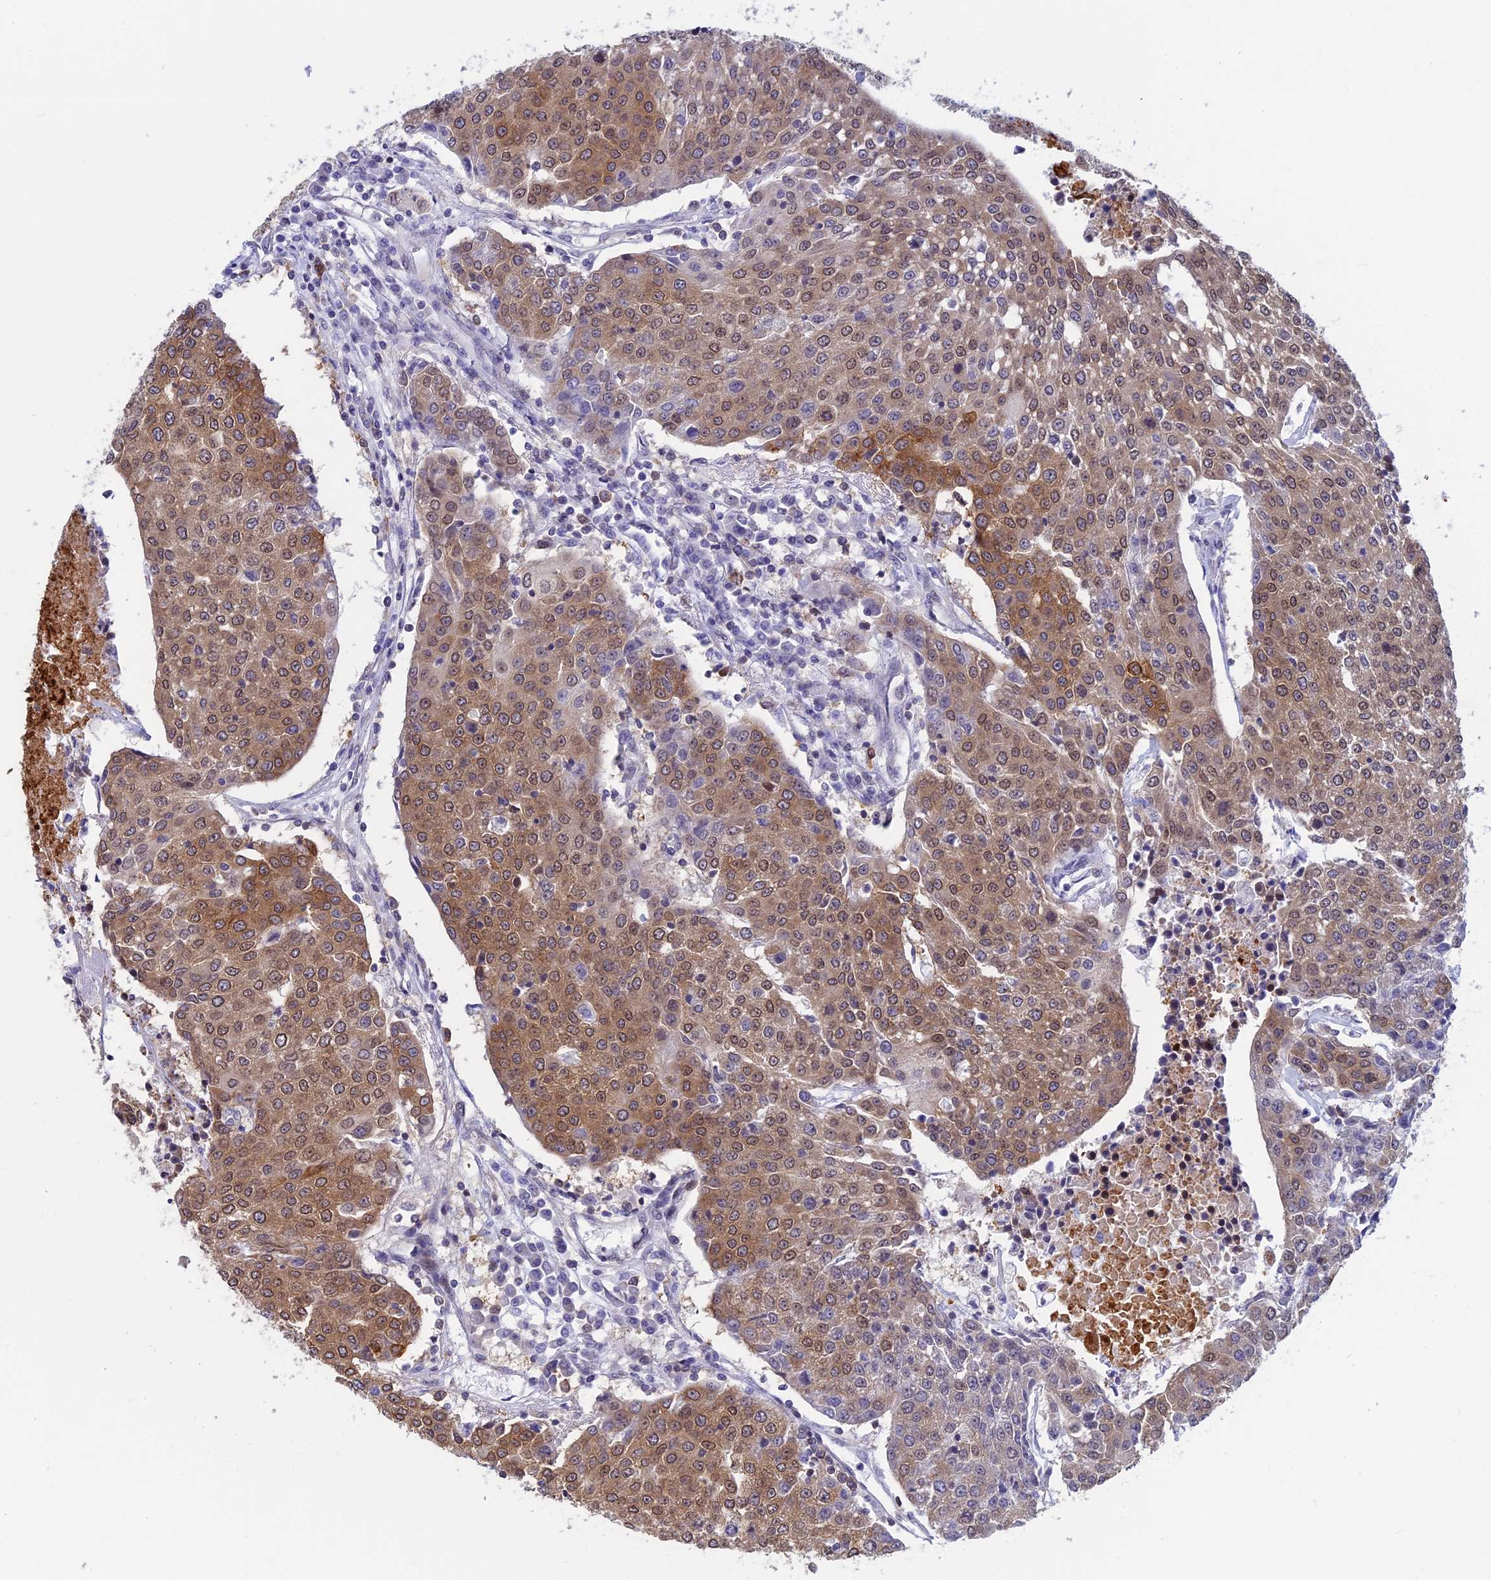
{"staining": {"intensity": "moderate", "quantity": ">75%", "location": "cytoplasmic/membranous,nuclear"}, "tissue": "urothelial cancer", "cell_type": "Tumor cells", "image_type": "cancer", "snomed": [{"axis": "morphology", "description": "Urothelial carcinoma, High grade"}, {"axis": "topography", "description": "Urinary bladder"}], "caption": "Urothelial cancer stained for a protein (brown) exhibits moderate cytoplasmic/membranous and nuclear positive expression in approximately >75% of tumor cells.", "gene": "NAA10", "patient": {"sex": "female", "age": 85}}